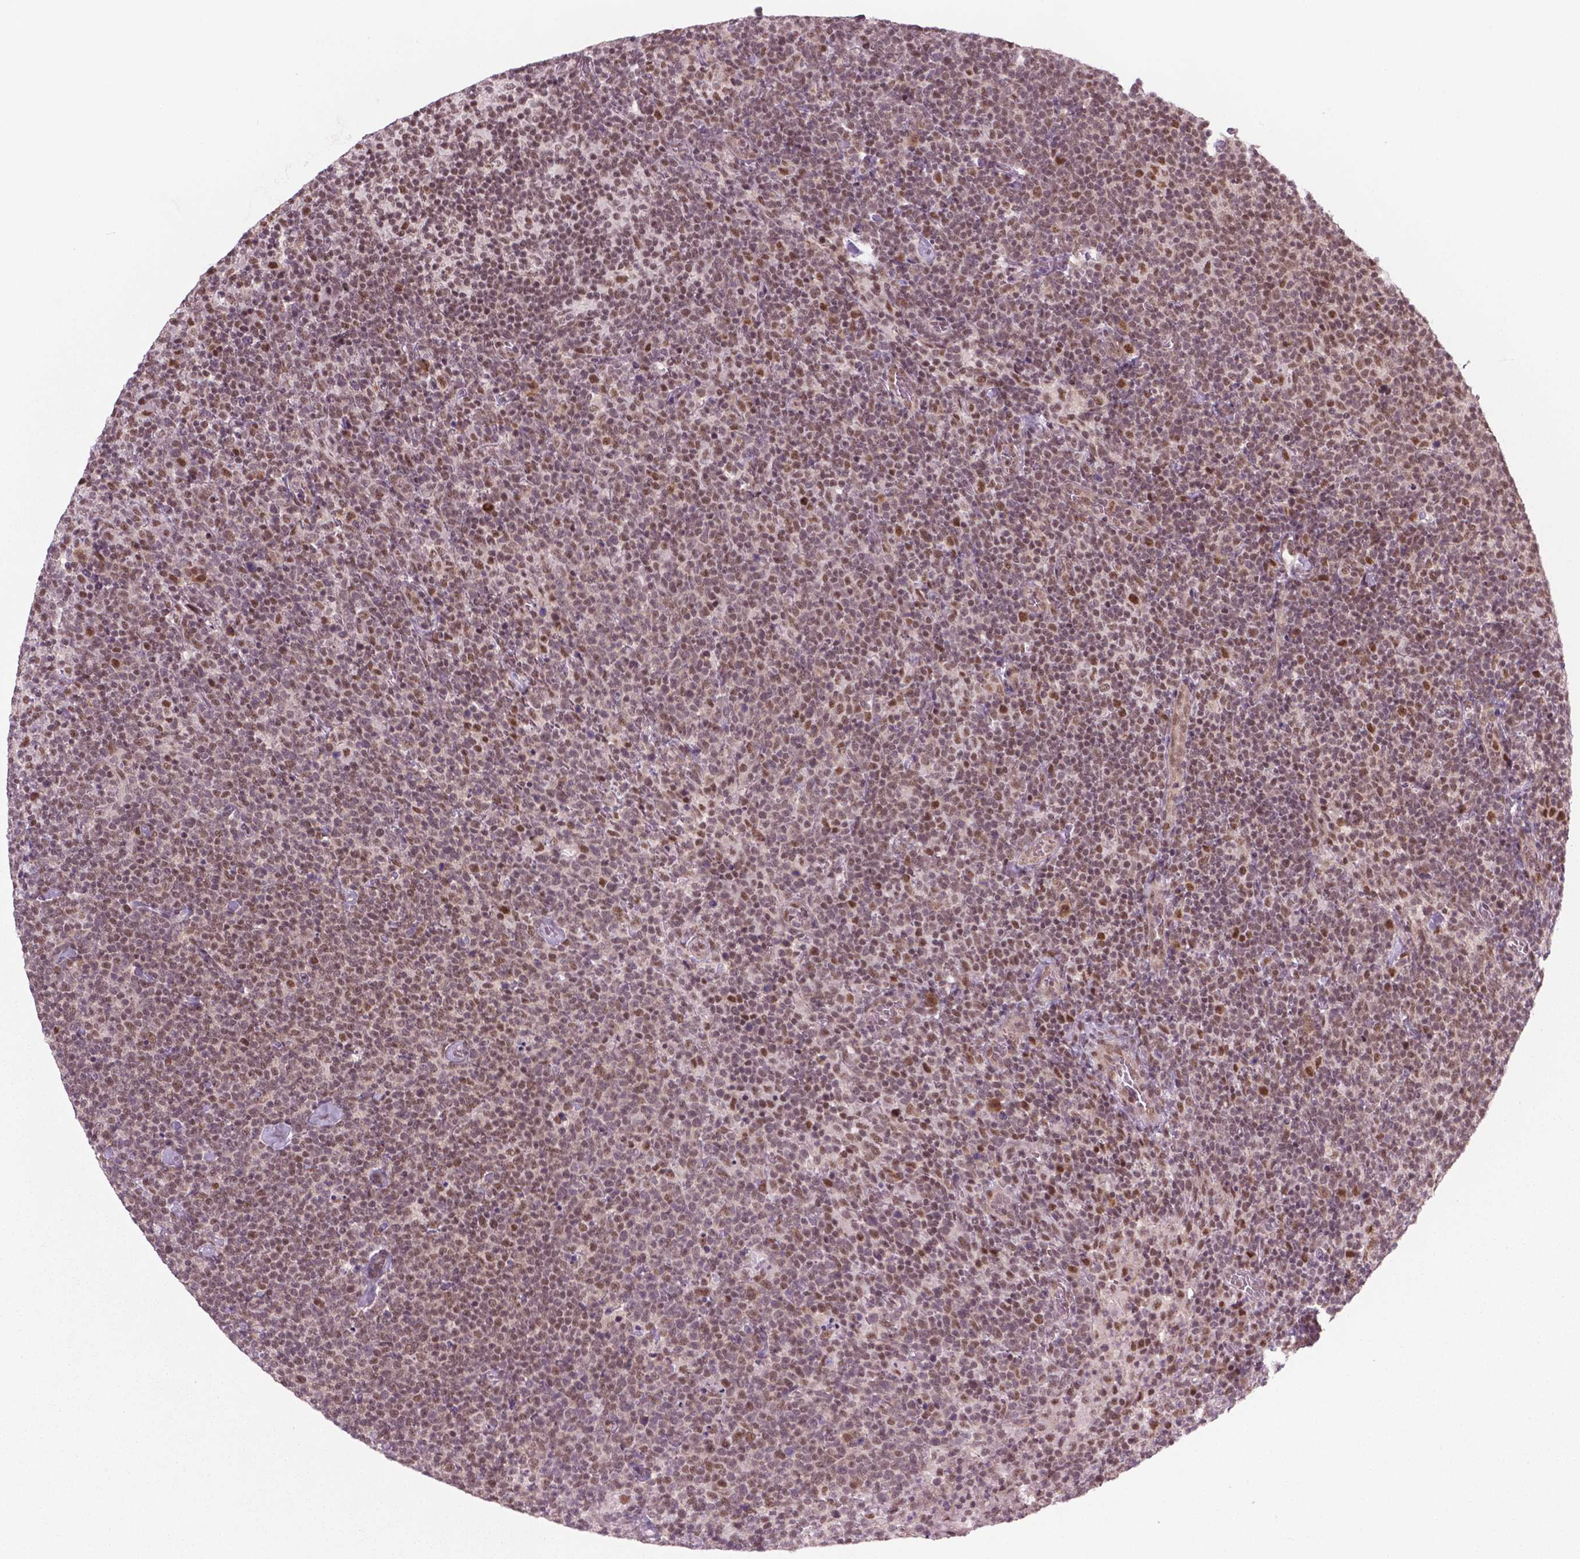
{"staining": {"intensity": "moderate", "quantity": ">75%", "location": "nuclear"}, "tissue": "lymphoma", "cell_type": "Tumor cells", "image_type": "cancer", "snomed": [{"axis": "morphology", "description": "Malignant lymphoma, non-Hodgkin's type, High grade"}, {"axis": "topography", "description": "Lymph node"}], "caption": "Tumor cells display moderate nuclear expression in about >75% of cells in malignant lymphoma, non-Hodgkin's type (high-grade).", "gene": "PHAX", "patient": {"sex": "male", "age": 61}}